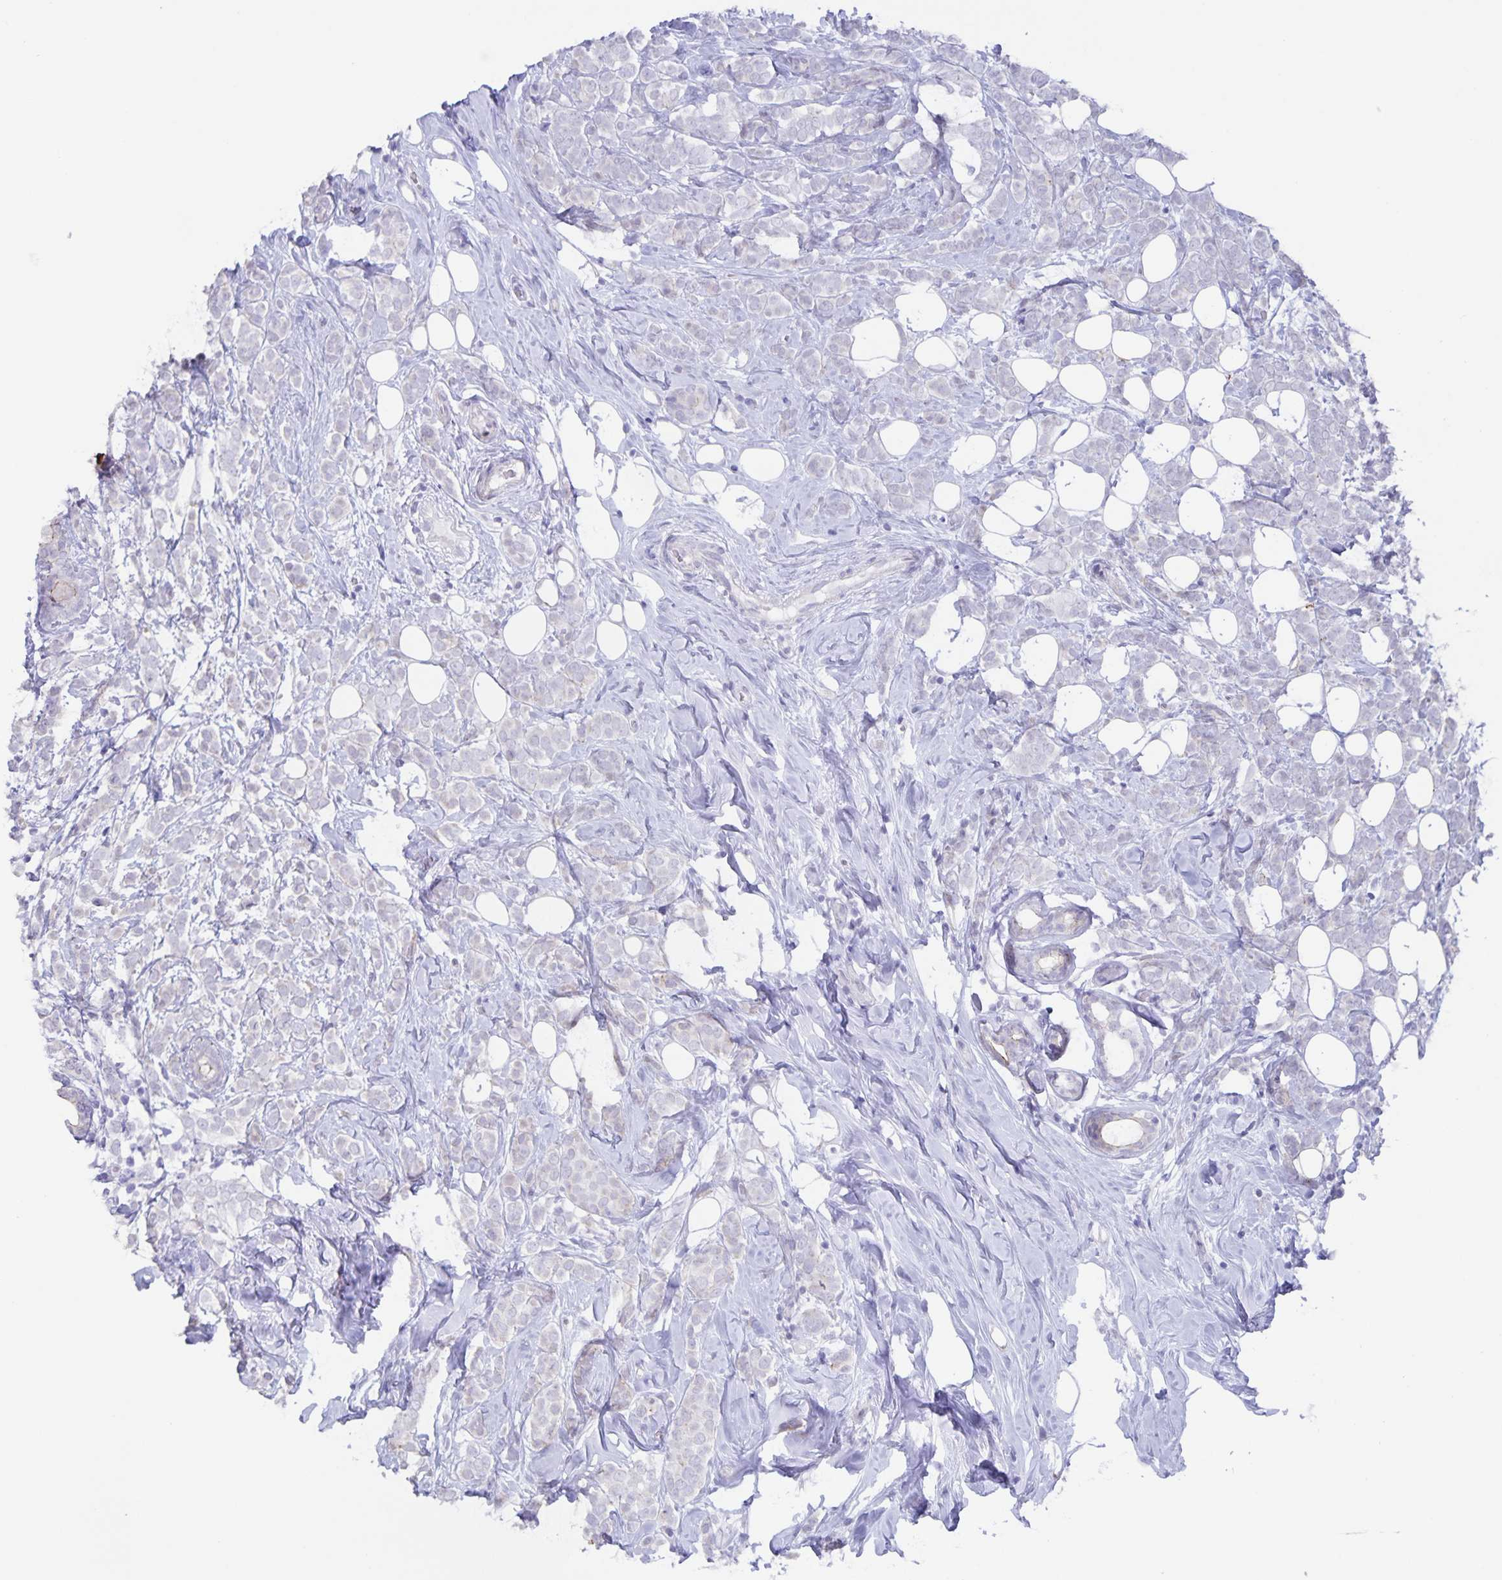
{"staining": {"intensity": "negative", "quantity": "none", "location": "none"}, "tissue": "breast cancer", "cell_type": "Tumor cells", "image_type": "cancer", "snomed": [{"axis": "morphology", "description": "Lobular carcinoma"}, {"axis": "topography", "description": "Breast"}], "caption": "Lobular carcinoma (breast) stained for a protein using IHC displays no staining tumor cells.", "gene": "AQP4", "patient": {"sex": "female", "age": 49}}